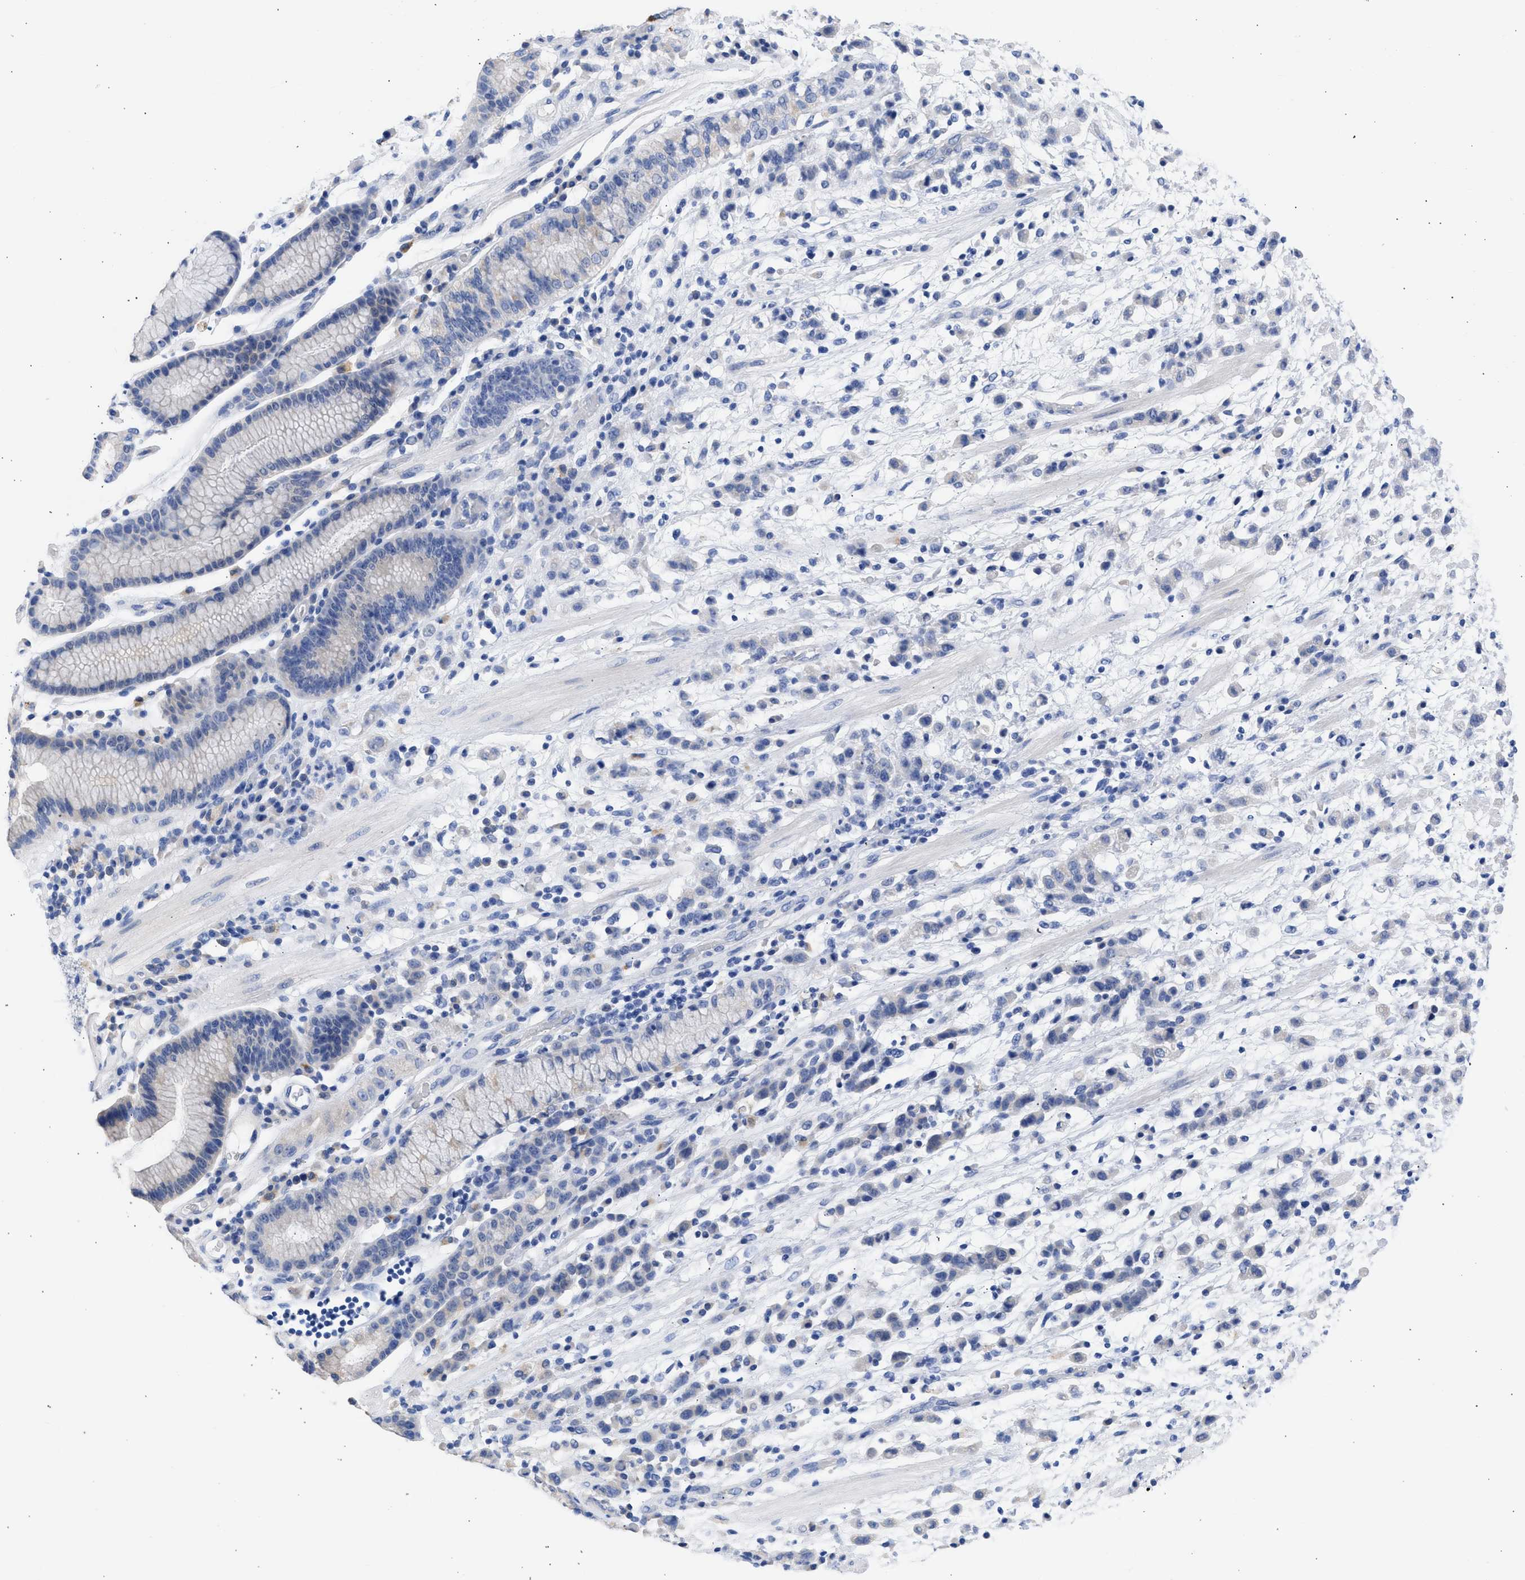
{"staining": {"intensity": "negative", "quantity": "none", "location": "none"}, "tissue": "stomach cancer", "cell_type": "Tumor cells", "image_type": "cancer", "snomed": [{"axis": "morphology", "description": "Adenocarcinoma, NOS"}, {"axis": "topography", "description": "Stomach, lower"}], "caption": "Immunohistochemistry micrograph of neoplastic tissue: adenocarcinoma (stomach) stained with DAB exhibits no significant protein expression in tumor cells.", "gene": "RSPH1", "patient": {"sex": "male", "age": 88}}